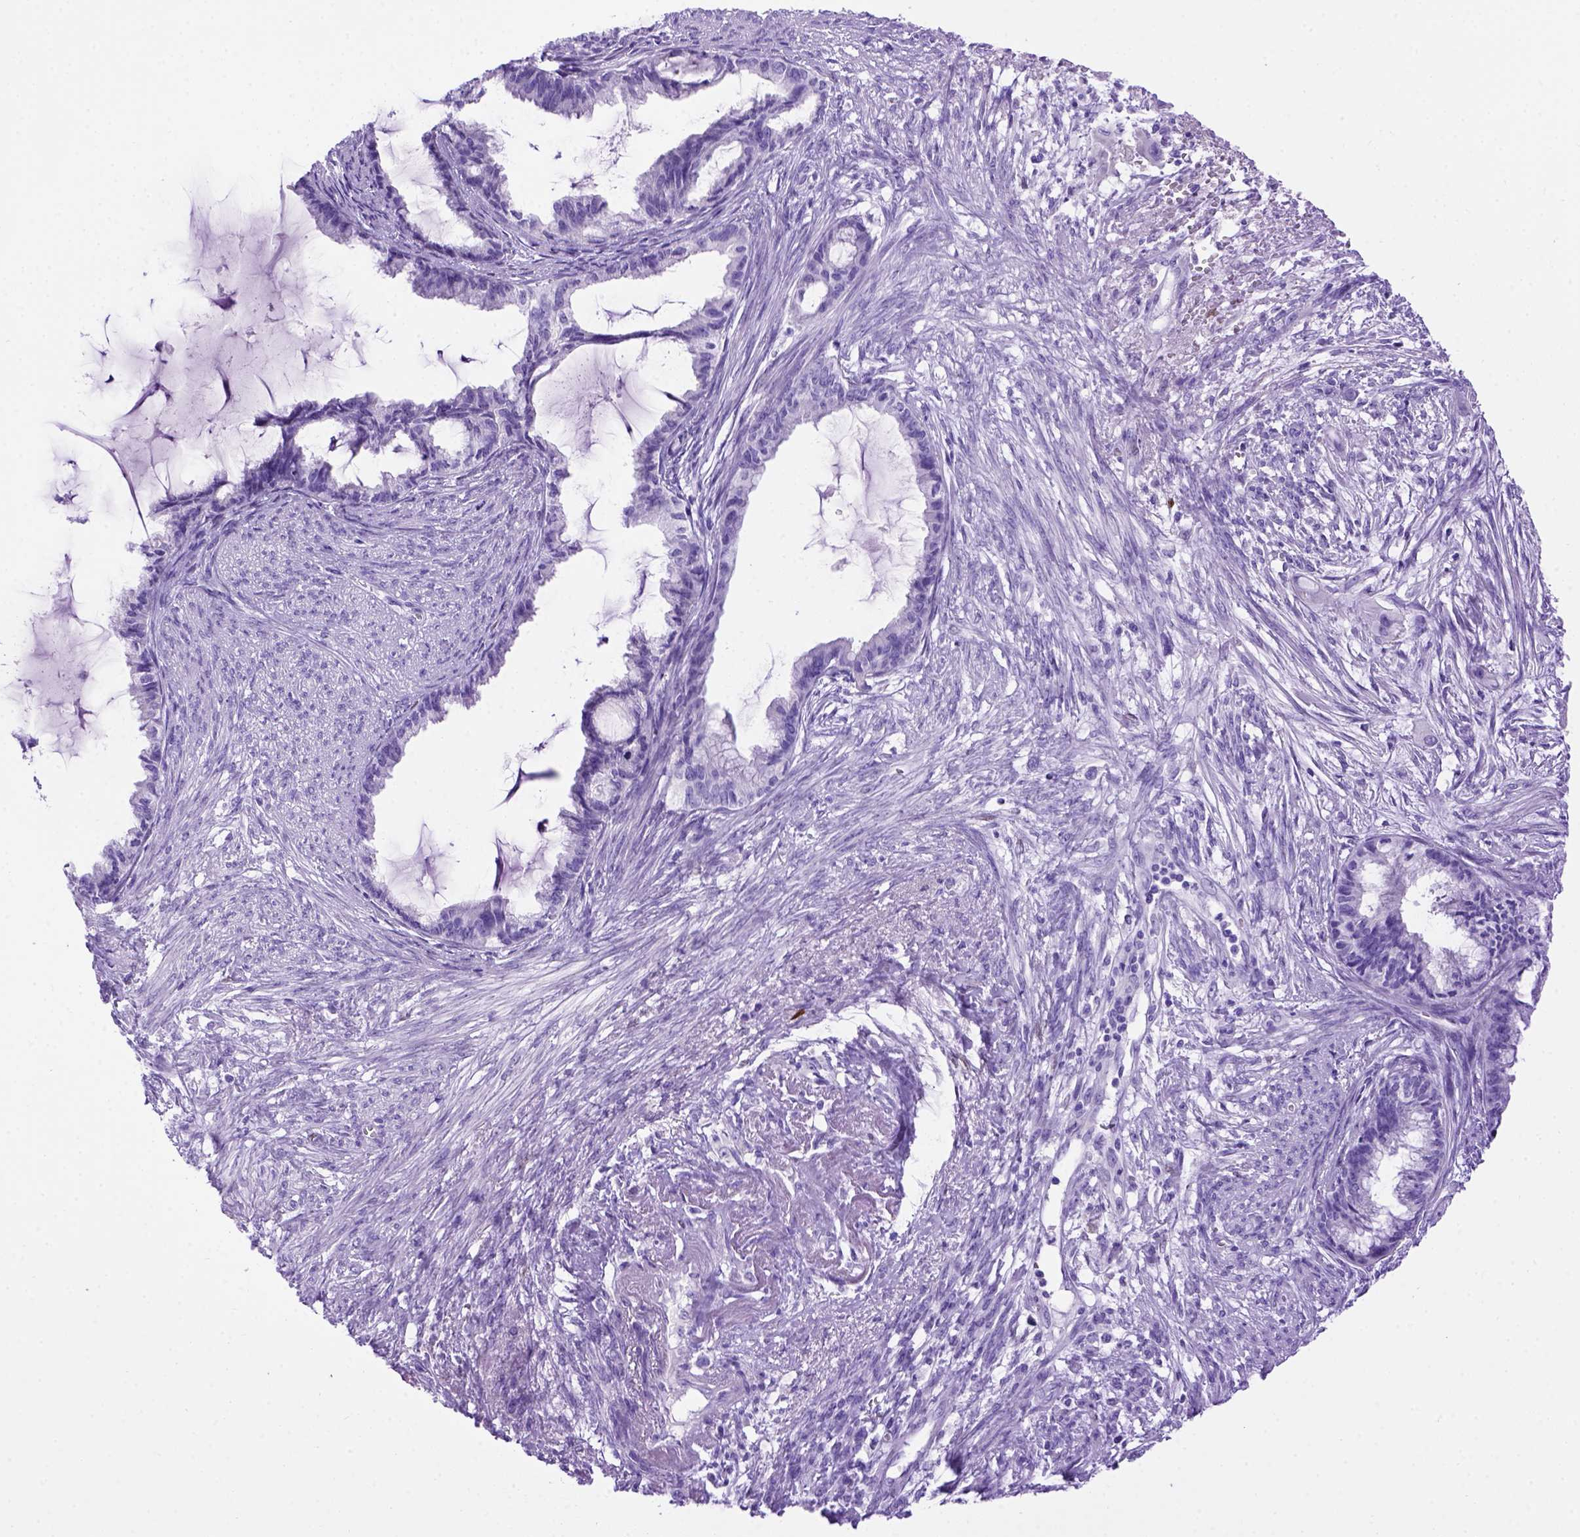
{"staining": {"intensity": "negative", "quantity": "none", "location": "none"}, "tissue": "endometrial cancer", "cell_type": "Tumor cells", "image_type": "cancer", "snomed": [{"axis": "morphology", "description": "Adenocarcinoma, NOS"}, {"axis": "topography", "description": "Endometrium"}], "caption": "Endometrial cancer (adenocarcinoma) was stained to show a protein in brown. There is no significant positivity in tumor cells. The staining was performed using DAB (3,3'-diaminobenzidine) to visualize the protein expression in brown, while the nuclei were stained in blue with hematoxylin (Magnification: 20x).", "gene": "MEOX2", "patient": {"sex": "female", "age": 86}}